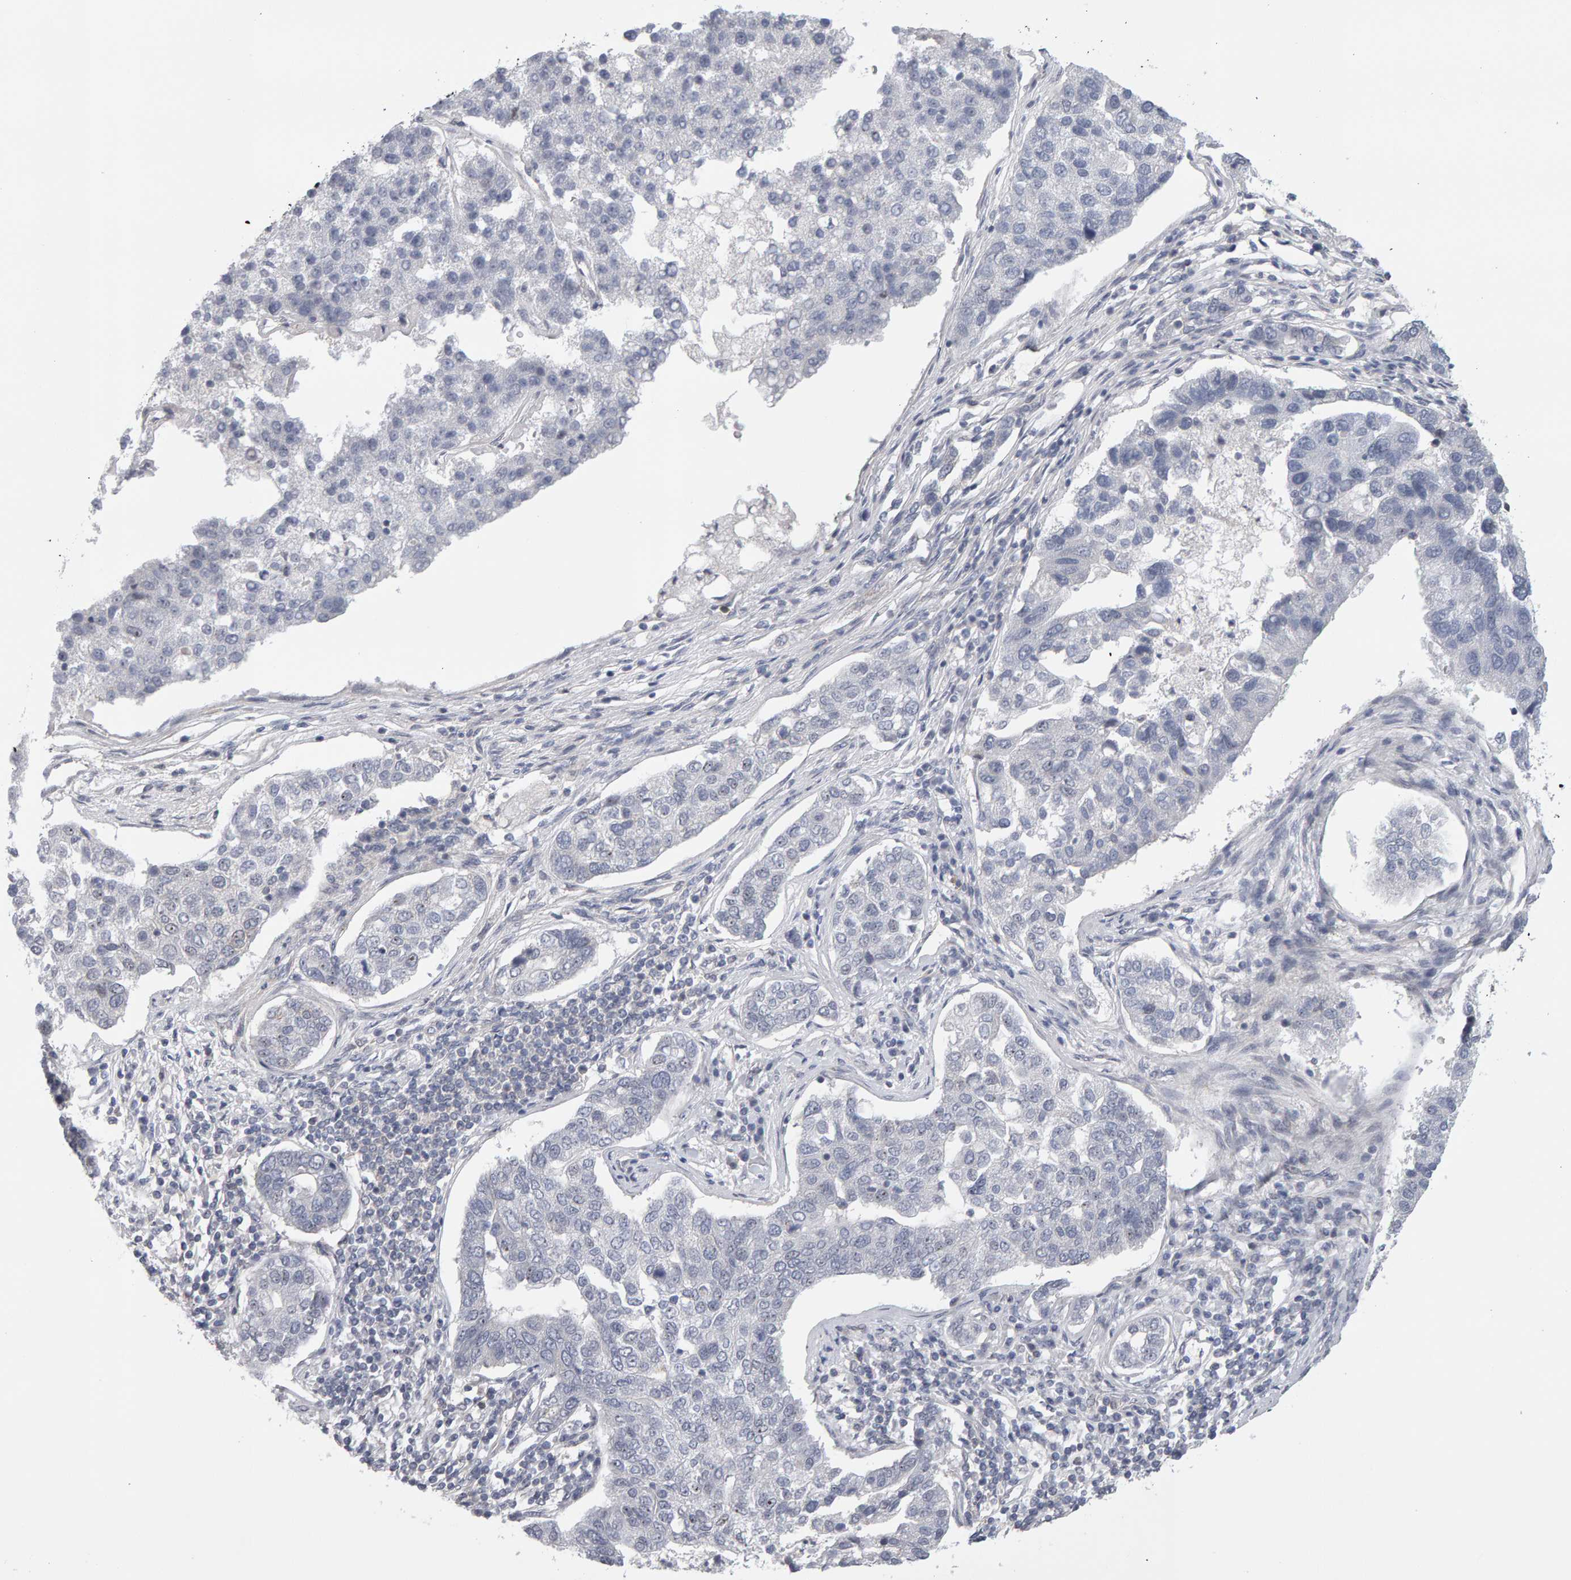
{"staining": {"intensity": "negative", "quantity": "none", "location": "none"}, "tissue": "pancreatic cancer", "cell_type": "Tumor cells", "image_type": "cancer", "snomed": [{"axis": "morphology", "description": "Adenocarcinoma, NOS"}, {"axis": "topography", "description": "Pancreas"}], "caption": "The micrograph demonstrates no staining of tumor cells in pancreatic cancer (adenocarcinoma).", "gene": "MSRA", "patient": {"sex": "female", "age": 61}}